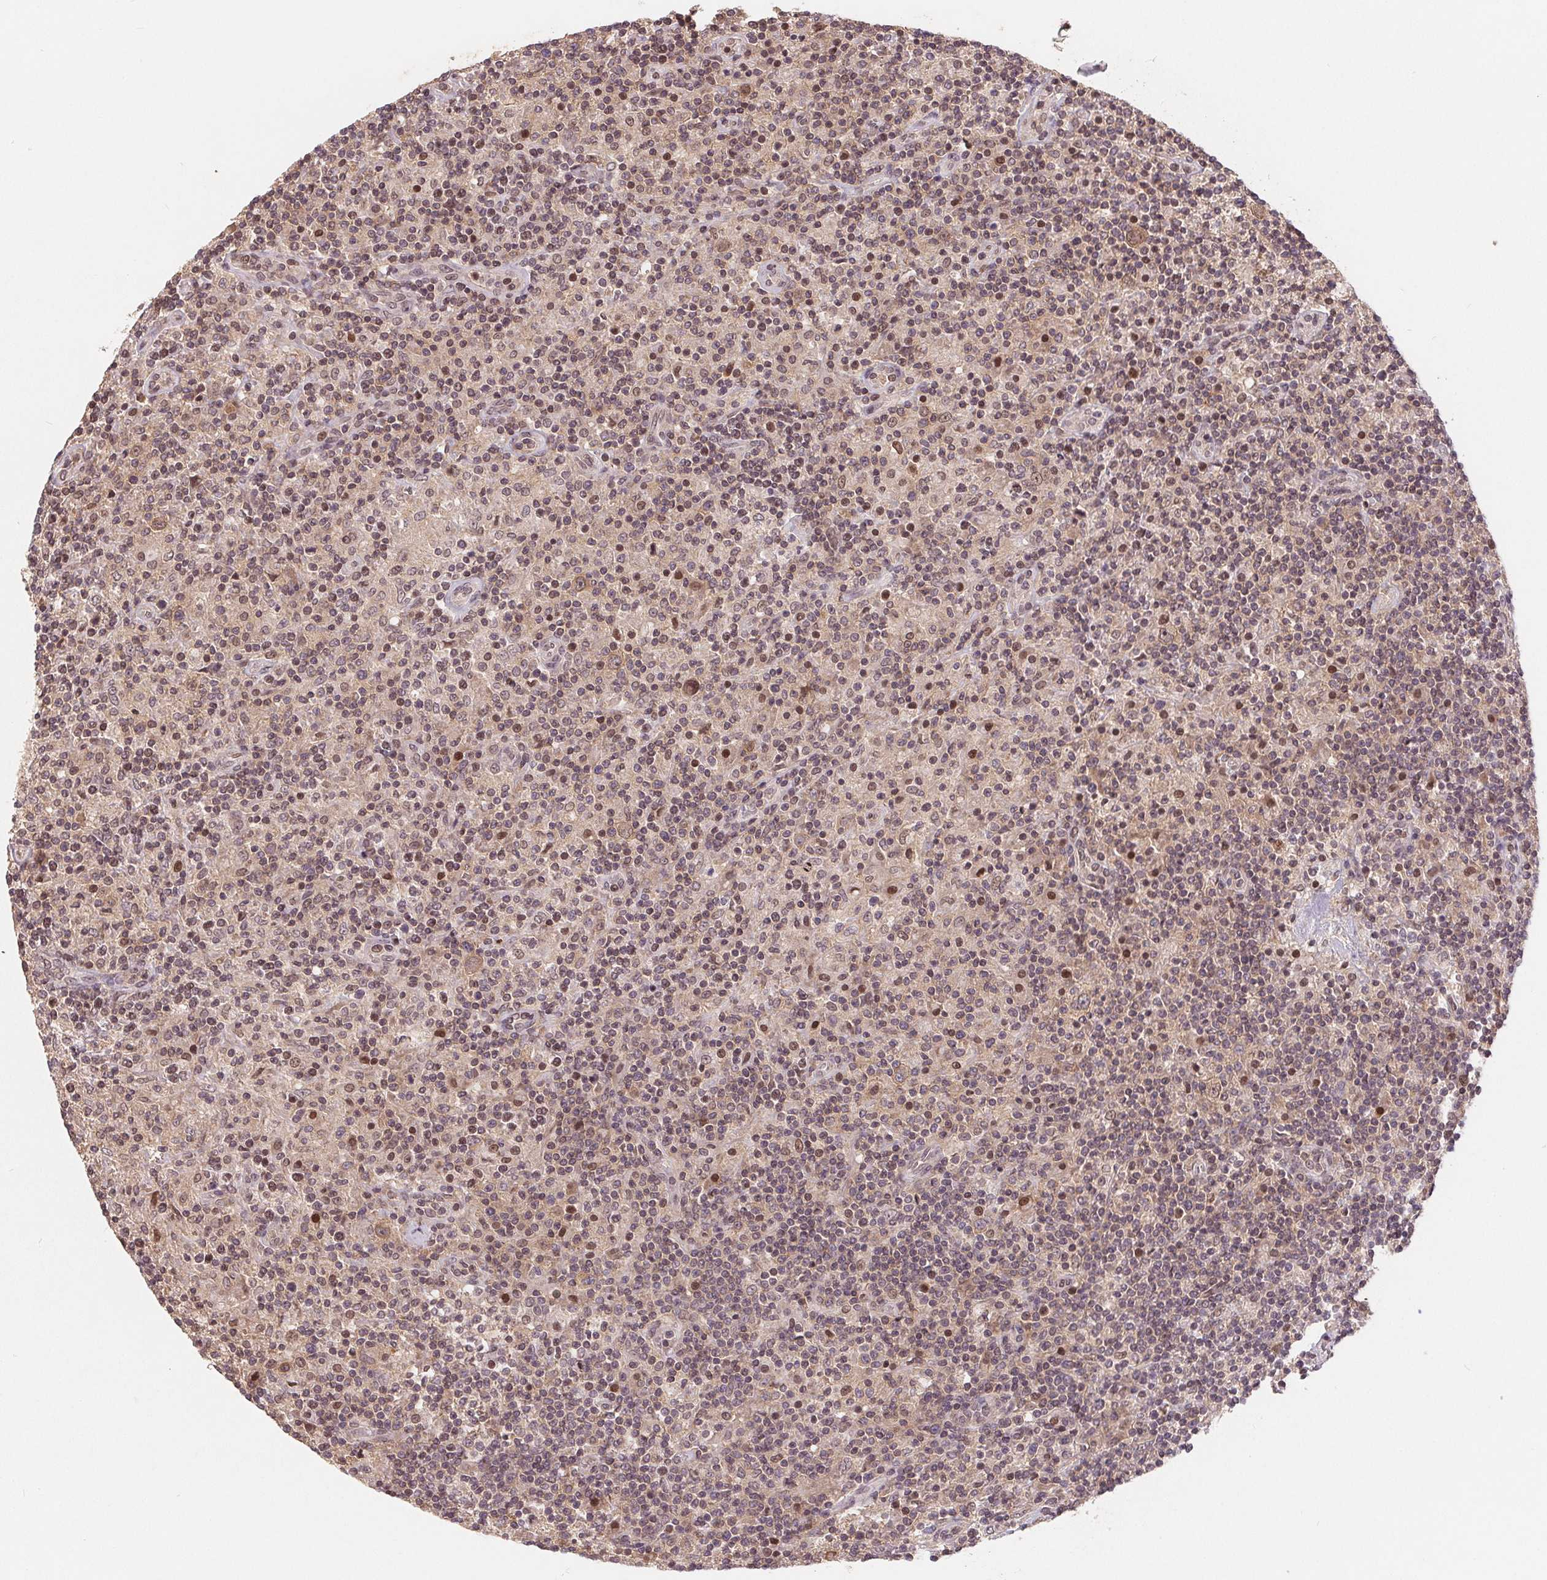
{"staining": {"intensity": "moderate", "quantity": "<25%", "location": "nuclear"}, "tissue": "lymphoma", "cell_type": "Tumor cells", "image_type": "cancer", "snomed": [{"axis": "morphology", "description": "Hodgkin's disease, NOS"}, {"axis": "topography", "description": "Lymph node"}], "caption": "IHC photomicrograph of lymphoma stained for a protein (brown), which displays low levels of moderate nuclear staining in about <25% of tumor cells.", "gene": "HMGN3", "patient": {"sex": "male", "age": 70}}